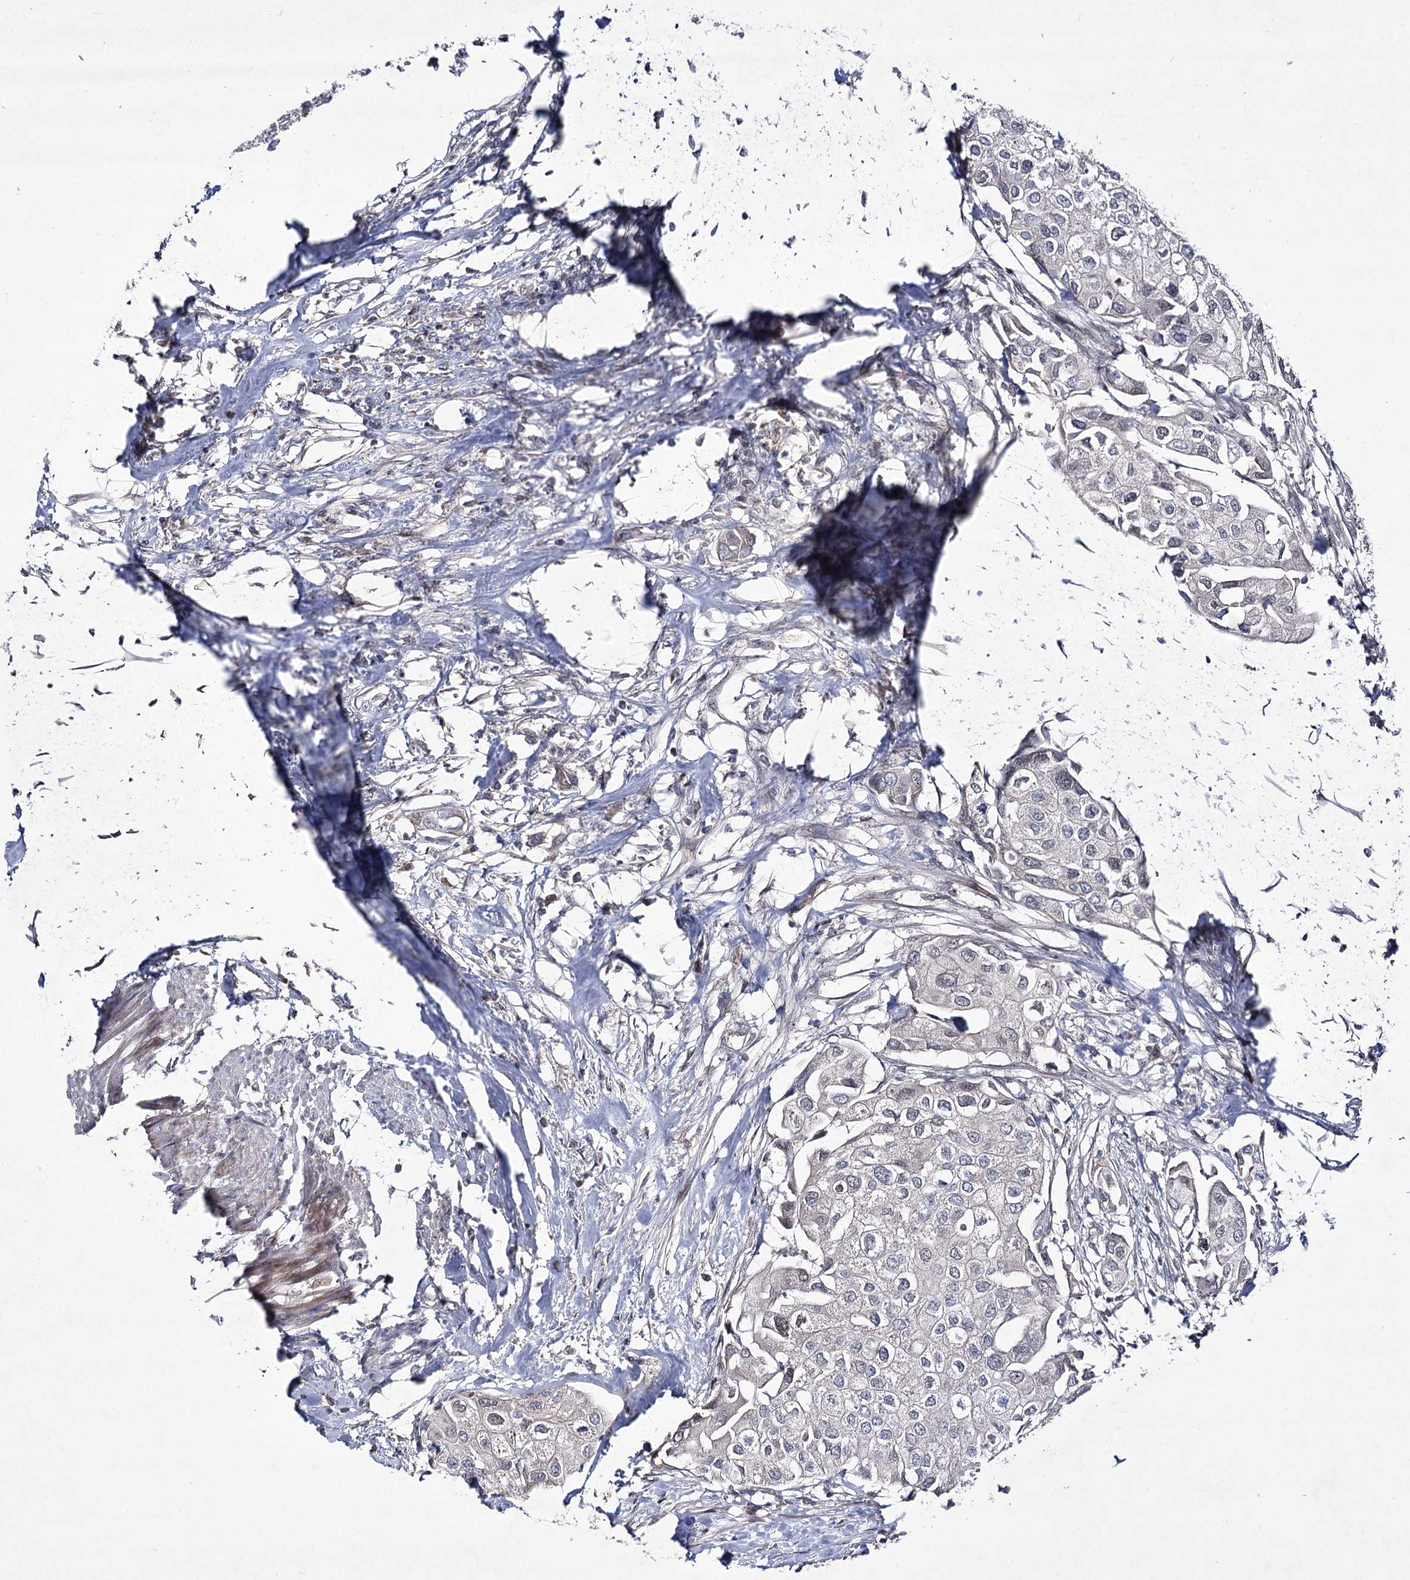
{"staining": {"intensity": "negative", "quantity": "none", "location": "none"}, "tissue": "urothelial cancer", "cell_type": "Tumor cells", "image_type": "cancer", "snomed": [{"axis": "morphology", "description": "Urothelial carcinoma, High grade"}, {"axis": "topography", "description": "Urinary bladder"}], "caption": "Immunohistochemistry of human high-grade urothelial carcinoma shows no expression in tumor cells. Brightfield microscopy of immunohistochemistry (IHC) stained with DAB (3,3'-diaminobenzidine) (brown) and hematoxylin (blue), captured at high magnification.", "gene": "HOXC11", "patient": {"sex": "male", "age": 64}}